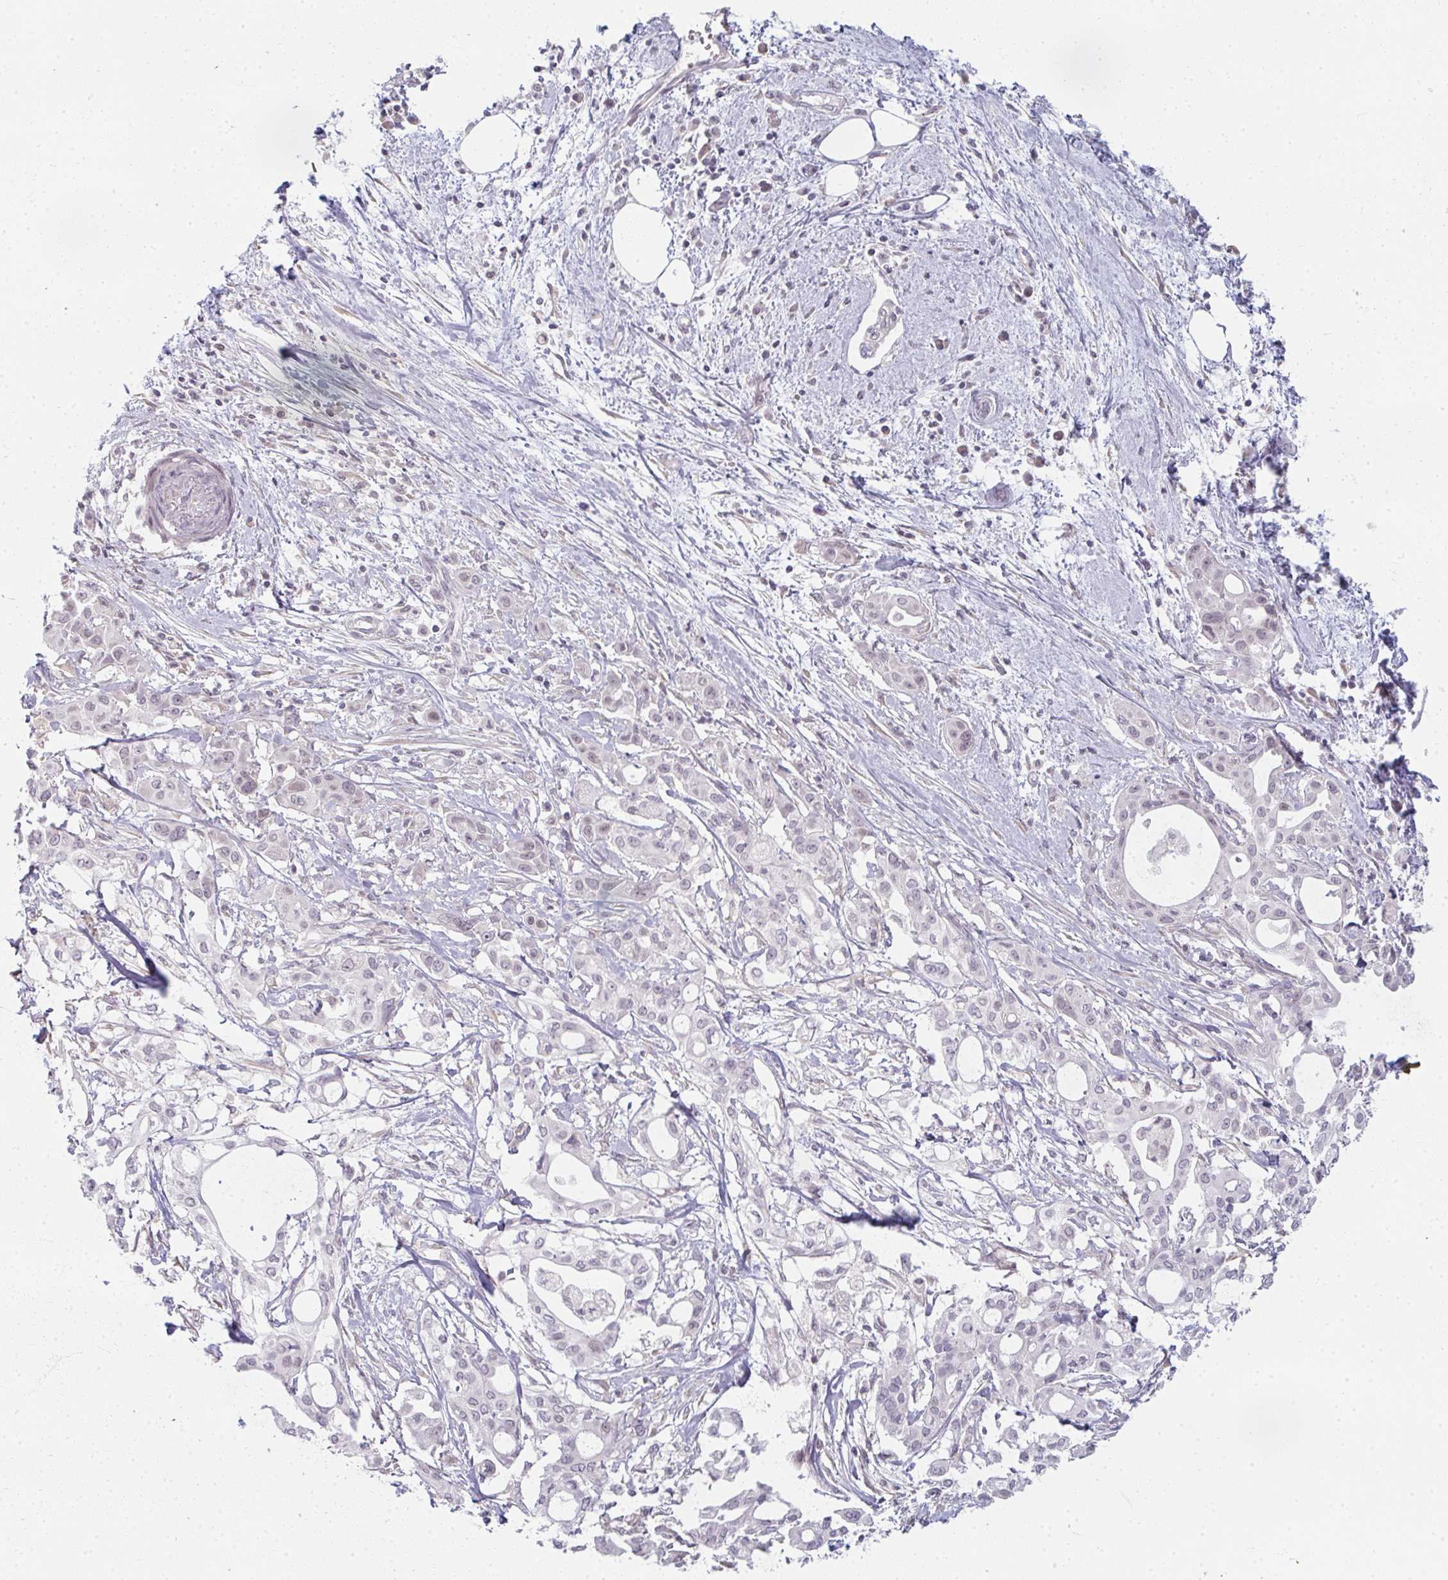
{"staining": {"intensity": "negative", "quantity": "none", "location": "none"}, "tissue": "pancreatic cancer", "cell_type": "Tumor cells", "image_type": "cancer", "snomed": [{"axis": "morphology", "description": "Adenocarcinoma, NOS"}, {"axis": "topography", "description": "Pancreas"}], "caption": "A high-resolution histopathology image shows immunohistochemistry (IHC) staining of pancreatic cancer, which exhibits no significant staining in tumor cells.", "gene": "RBBP6", "patient": {"sex": "female", "age": 68}}